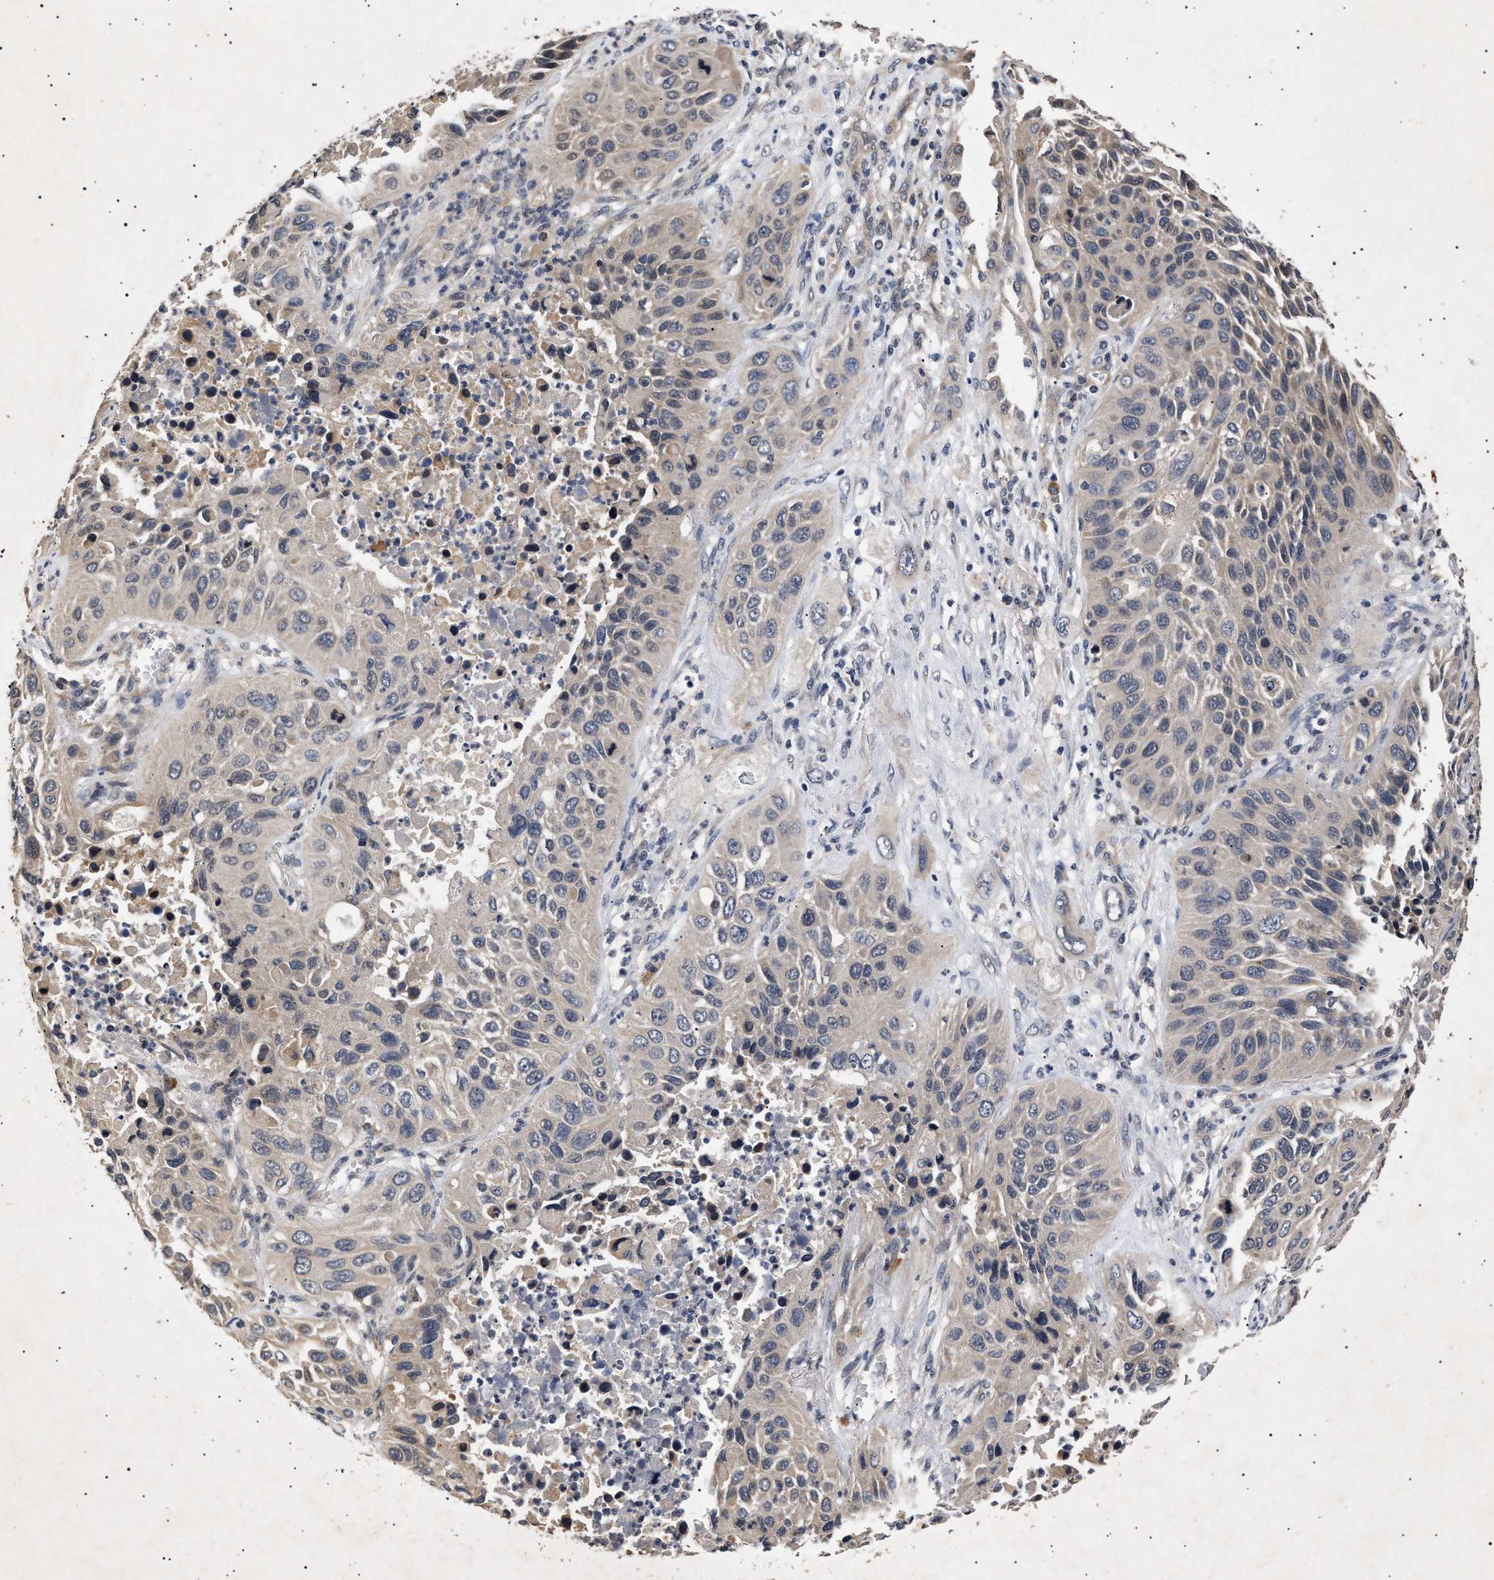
{"staining": {"intensity": "weak", "quantity": "25%-75%", "location": "cytoplasmic/membranous"}, "tissue": "lung cancer", "cell_type": "Tumor cells", "image_type": "cancer", "snomed": [{"axis": "morphology", "description": "Squamous cell carcinoma, NOS"}, {"axis": "topography", "description": "Lung"}], "caption": "Protein expression analysis of human lung squamous cell carcinoma reveals weak cytoplasmic/membranous staining in approximately 25%-75% of tumor cells.", "gene": "ITGB5", "patient": {"sex": "female", "age": 76}}